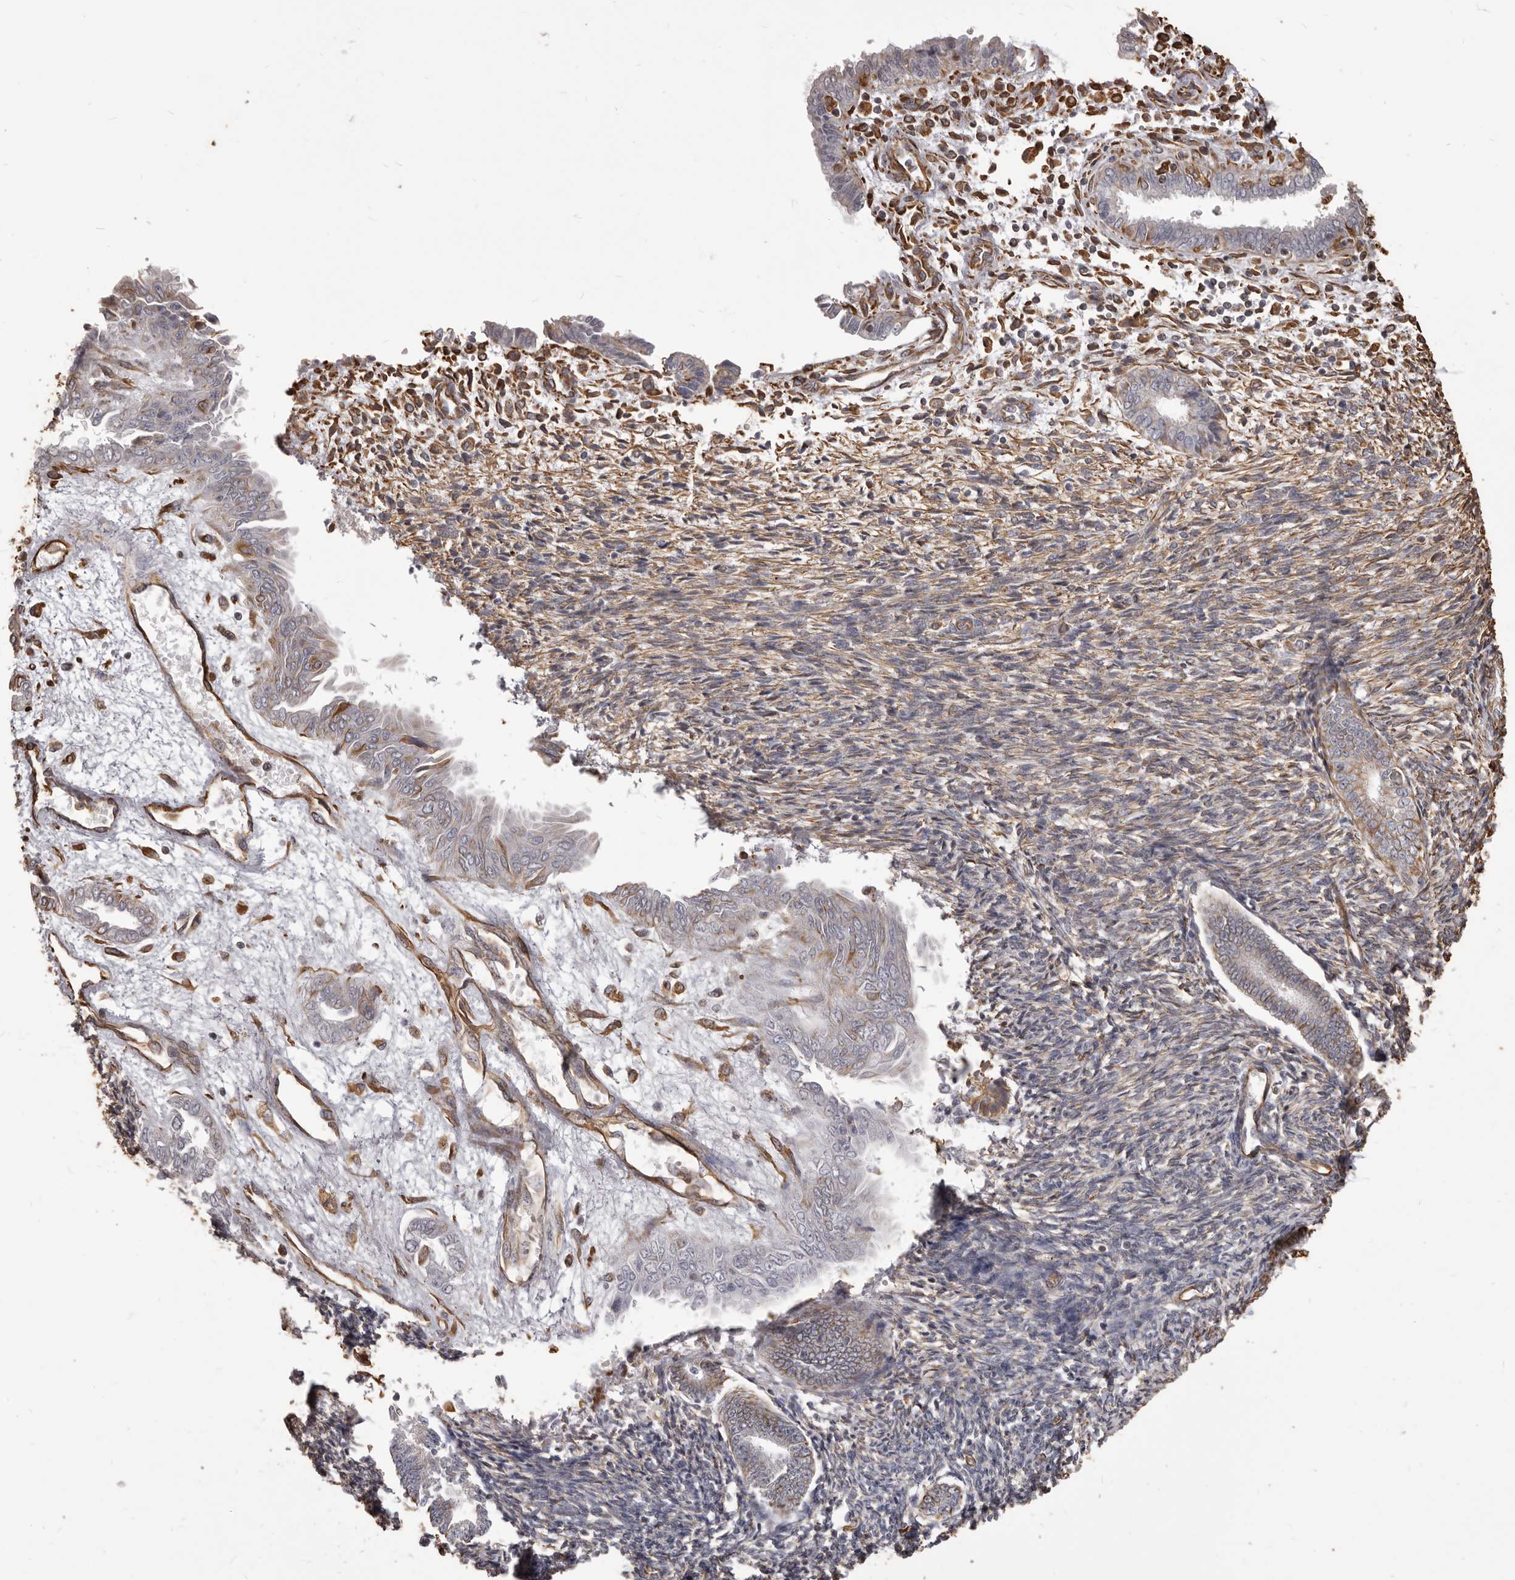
{"staining": {"intensity": "moderate", "quantity": "25%-75%", "location": "cytoplasmic/membranous"}, "tissue": "endometrium", "cell_type": "Cells in endometrial stroma", "image_type": "normal", "snomed": [{"axis": "morphology", "description": "Normal tissue, NOS"}, {"axis": "topography", "description": "Endometrium"}], "caption": "About 25%-75% of cells in endometrial stroma in unremarkable human endometrium reveal moderate cytoplasmic/membranous protein expression as visualized by brown immunohistochemical staining.", "gene": "MTURN", "patient": {"sex": "female", "age": 56}}